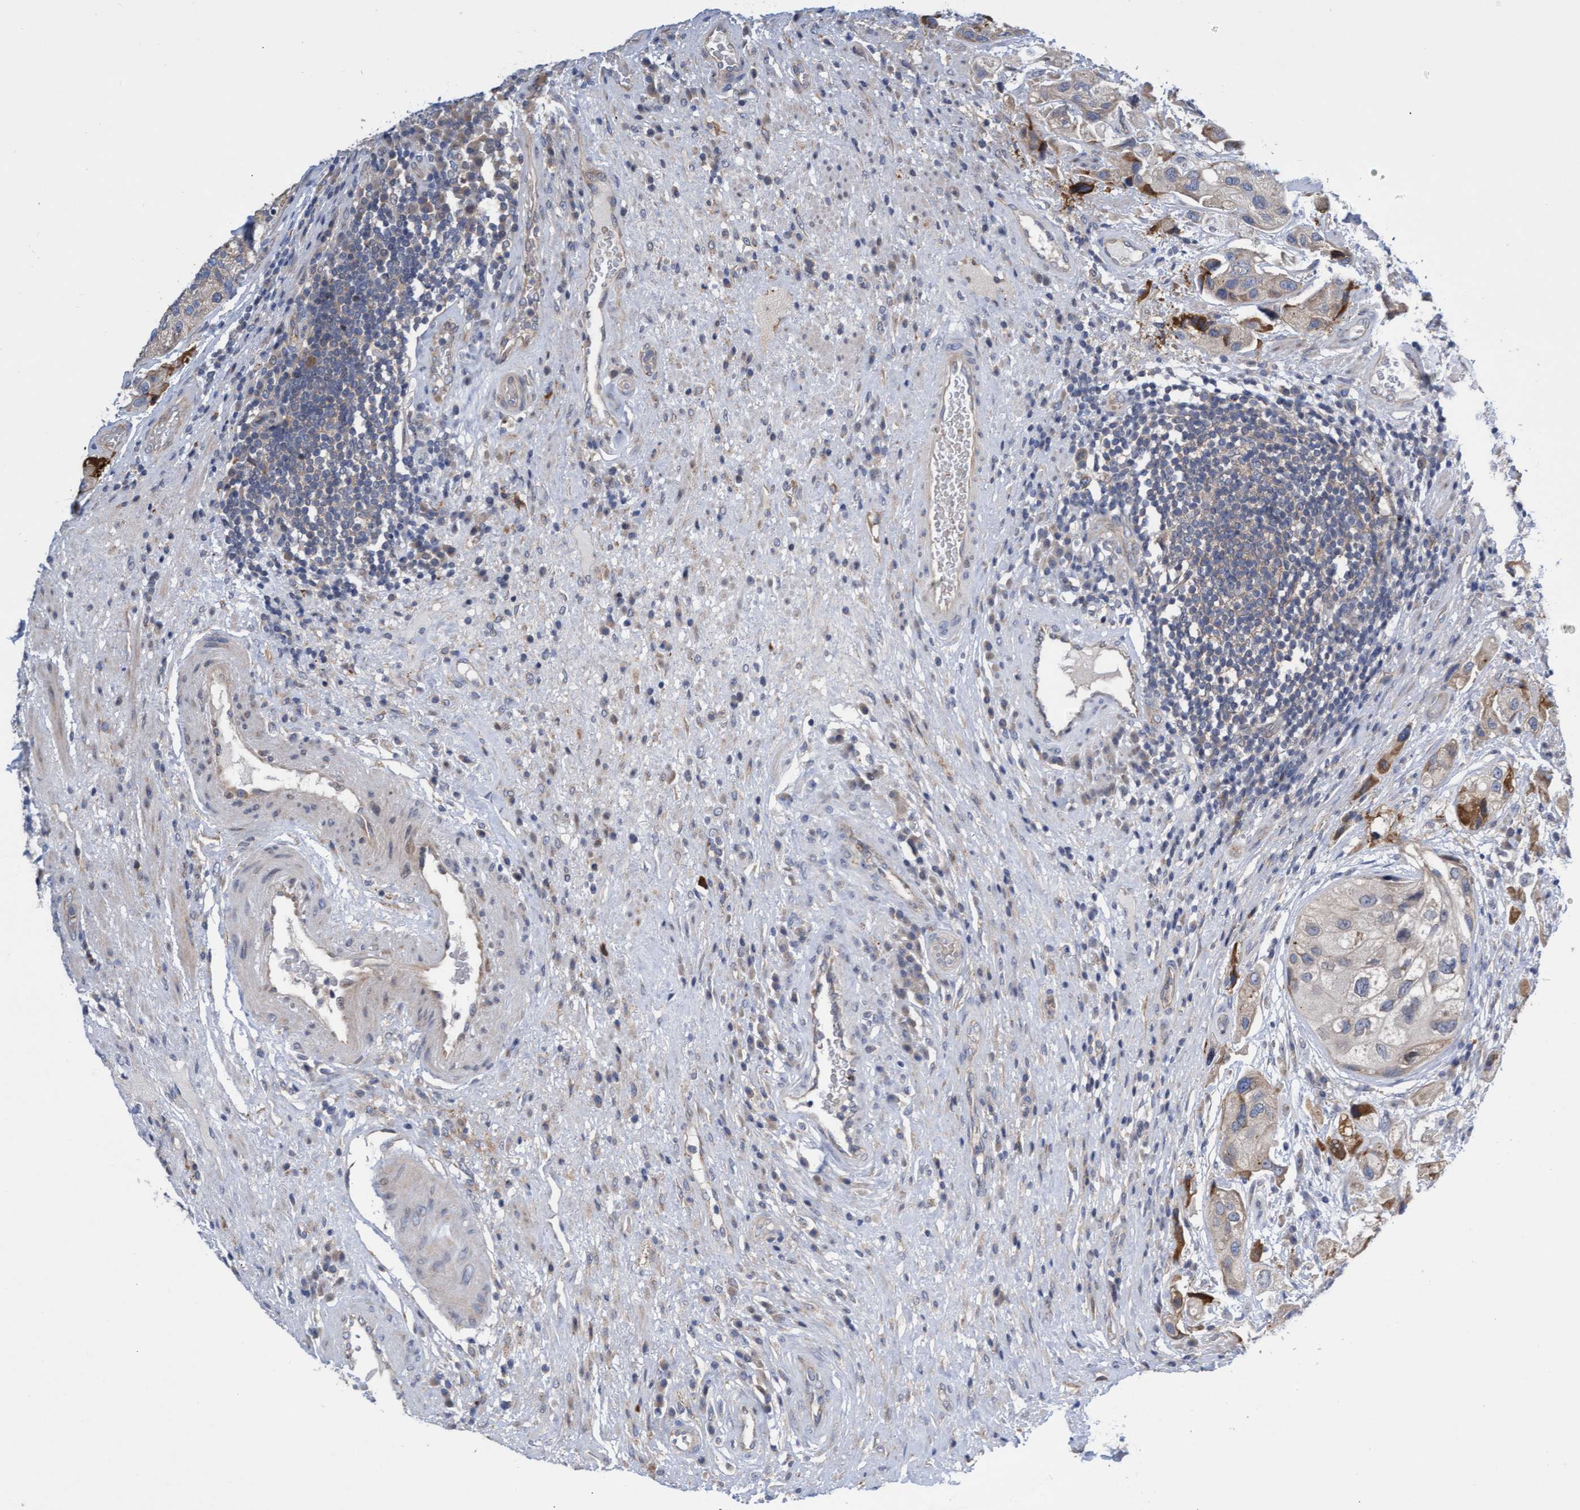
{"staining": {"intensity": "weak", "quantity": "<25%", "location": "cytoplasmic/membranous"}, "tissue": "urothelial cancer", "cell_type": "Tumor cells", "image_type": "cancer", "snomed": [{"axis": "morphology", "description": "Urothelial carcinoma, High grade"}, {"axis": "topography", "description": "Urinary bladder"}], "caption": "Immunohistochemistry (IHC) photomicrograph of human high-grade urothelial carcinoma stained for a protein (brown), which exhibits no staining in tumor cells.", "gene": "ABCF2", "patient": {"sex": "female", "age": 64}}